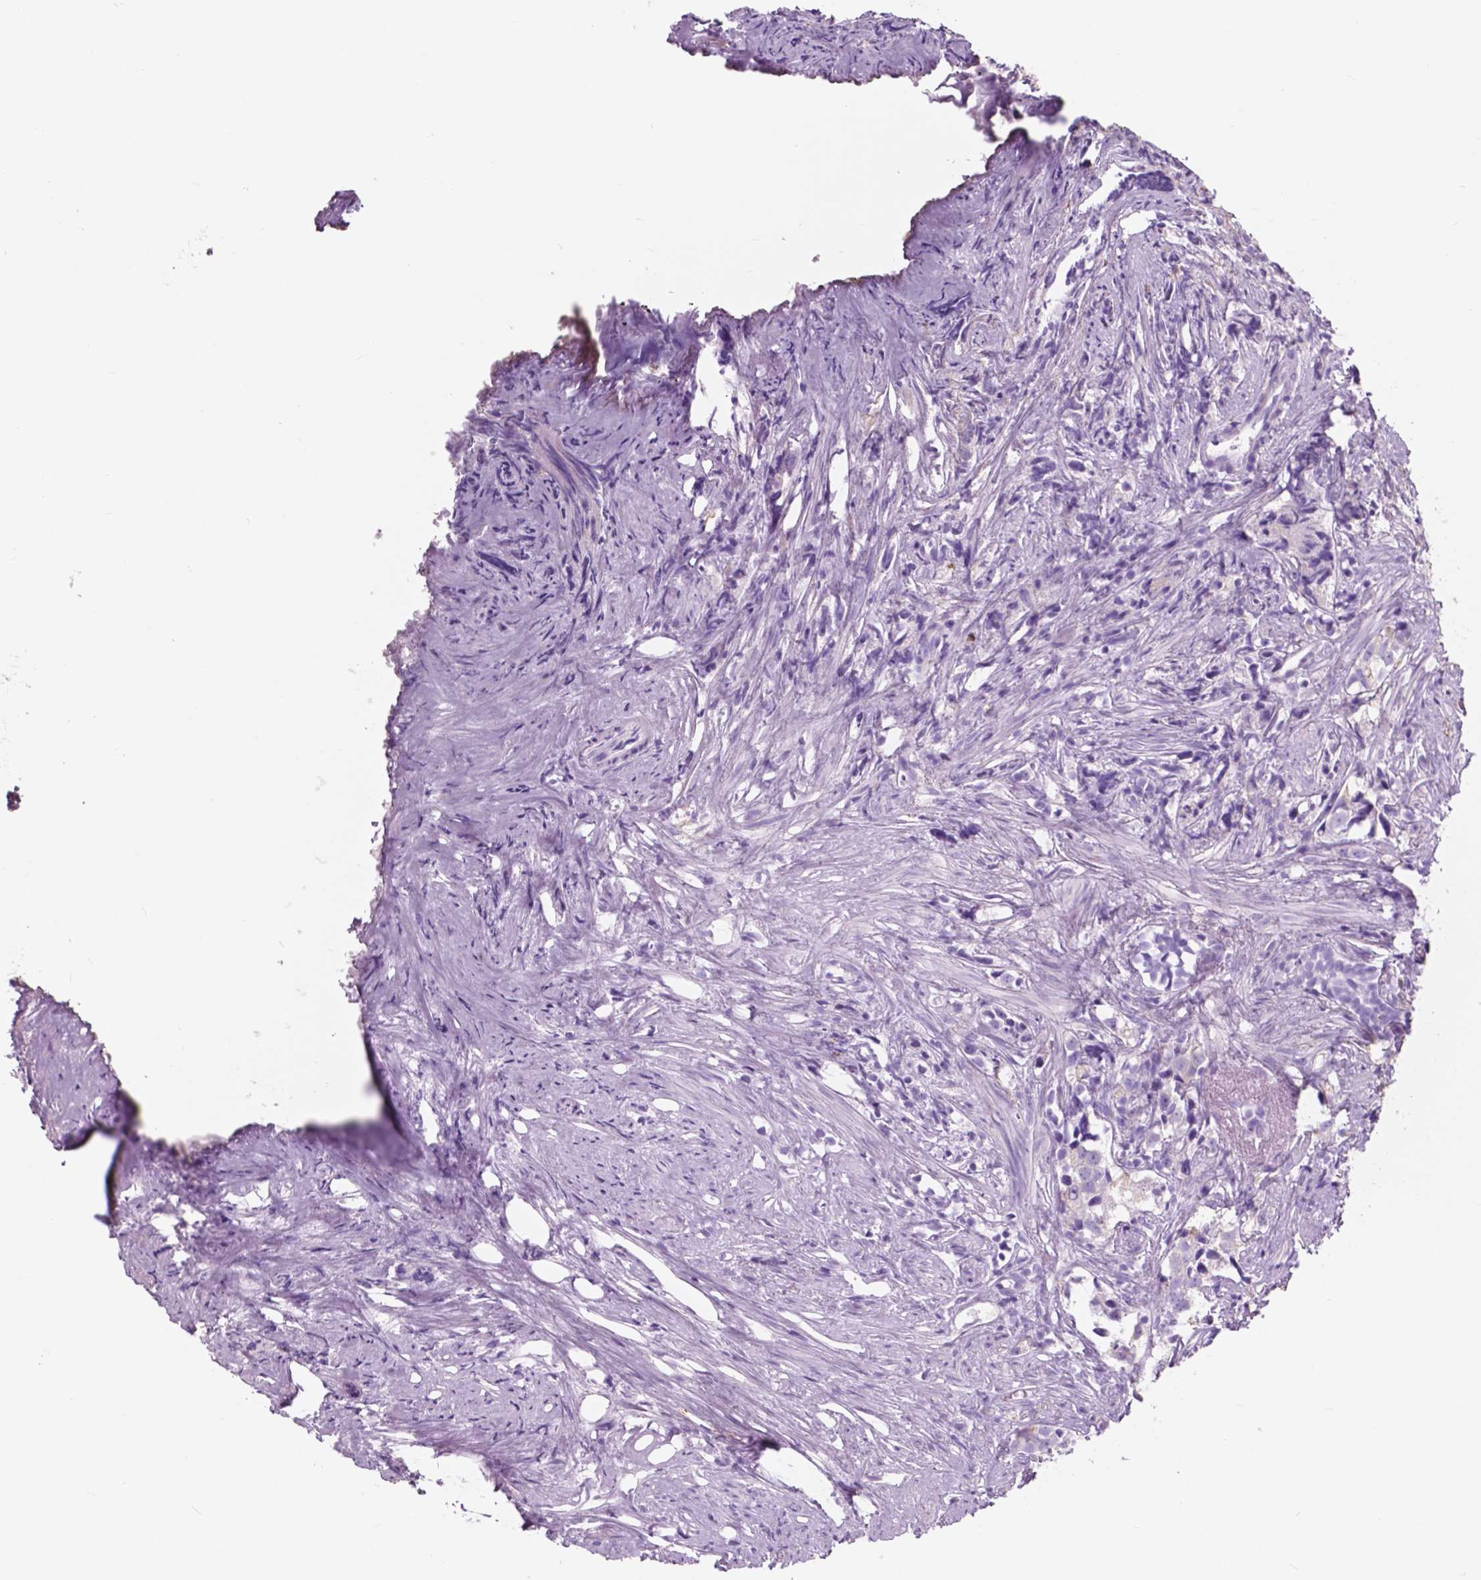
{"staining": {"intensity": "negative", "quantity": "none", "location": "none"}, "tissue": "prostate cancer", "cell_type": "Tumor cells", "image_type": "cancer", "snomed": [{"axis": "morphology", "description": "Adenocarcinoma, High grade"}, {"axis": "topography", "description": "Prostate"}], "caption": "Tumor cells show no significant protein expression in prostate adenocarcinoma (high-grade).", "gene": "FXYD2", "patient": {"sex": "male", "age": 68}}